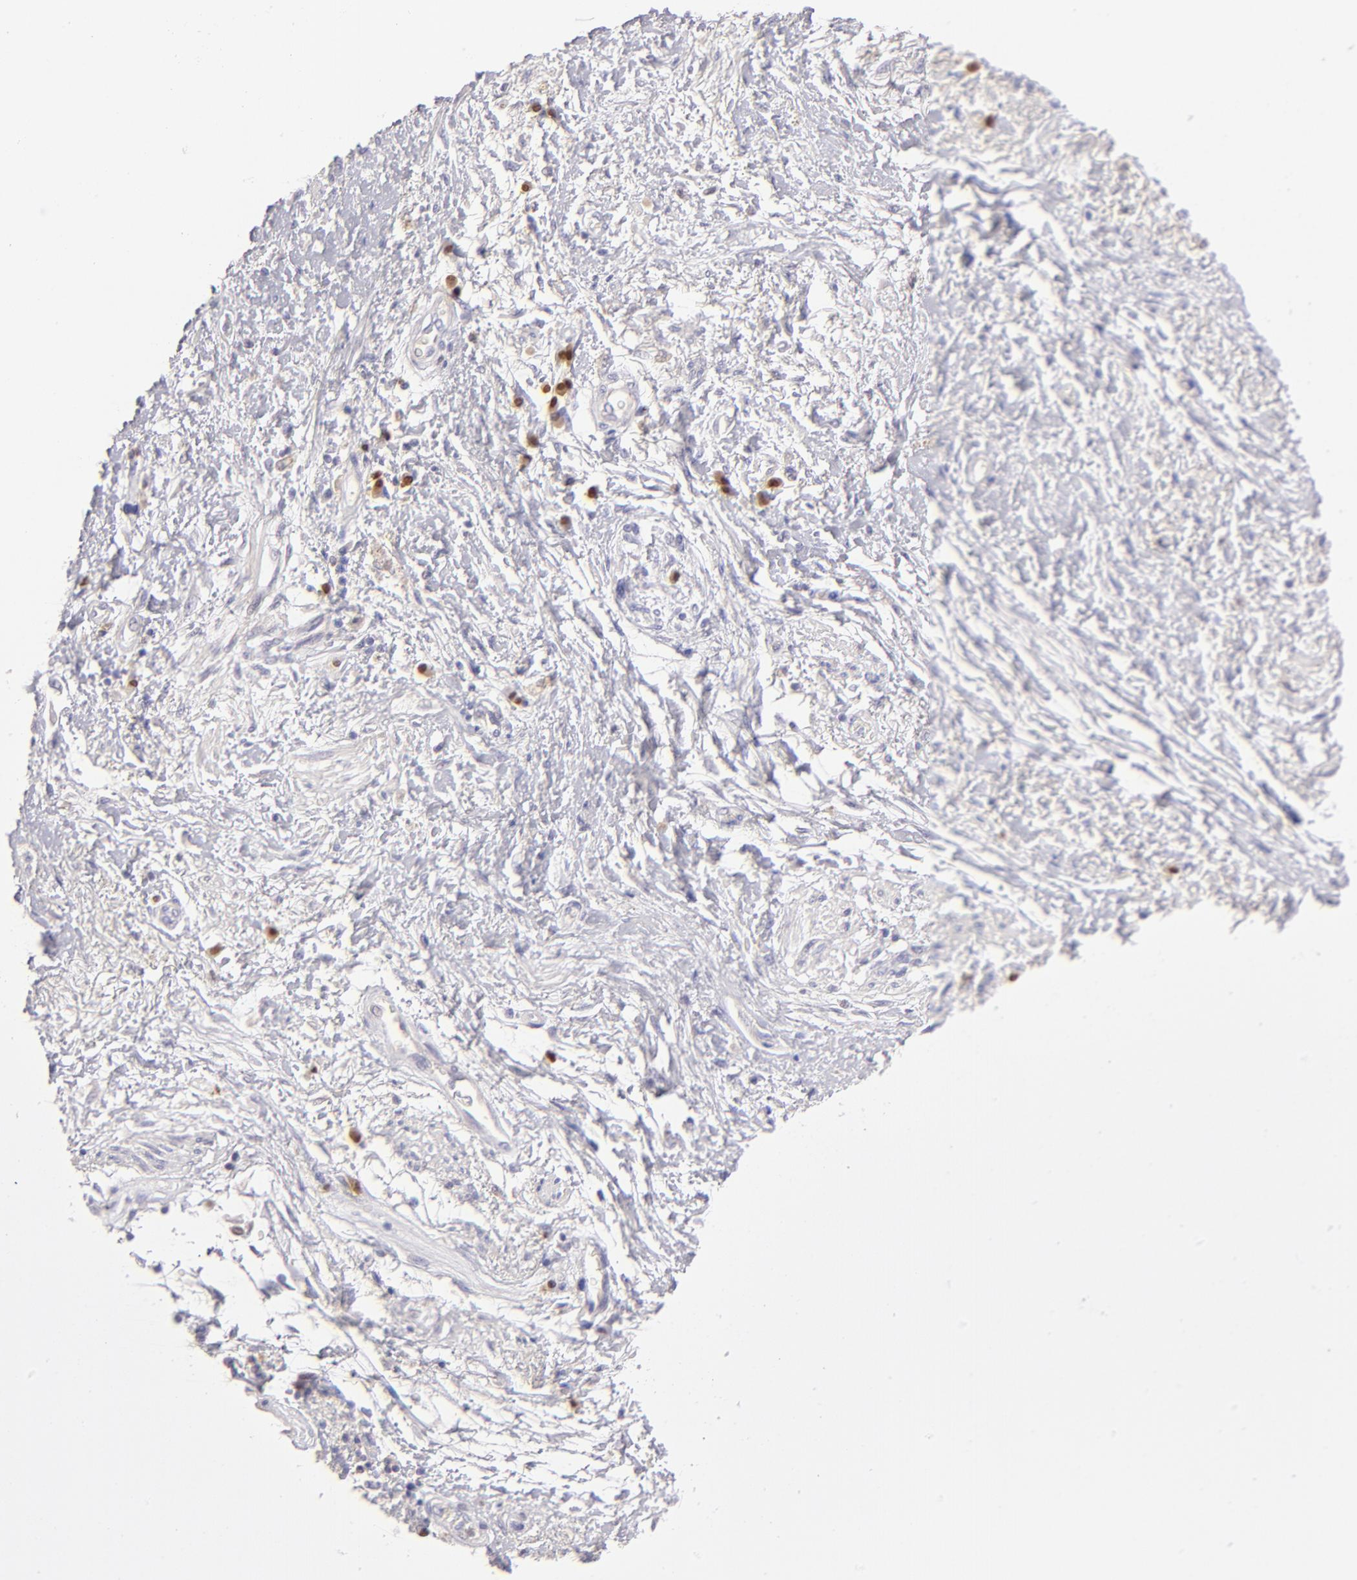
{"staining": {"intensity": "weak", "quantity": ">75%", "location": "cytoplasmic/membranous"}, "tissue": "skin", "cell_type": "Epidermal cells", "image_type": "normal", "snomed": [{"axis": "morphology", "description": "Normal tissue, NOS"}, {"axis": "topography", "description": "Anal"}], "caption": "Immunohistochemical staining of unremarkable human skin exhibits low levels of weak cytoplasmic/membranous staining in approximately >75% of epidermal cells. (DAB (3,3'-diaminobenzidine) = brown stain, brightfield microscopy at high magnification).", "gene": "IRF8", "patient": {"sex": "female", "age": 46}}